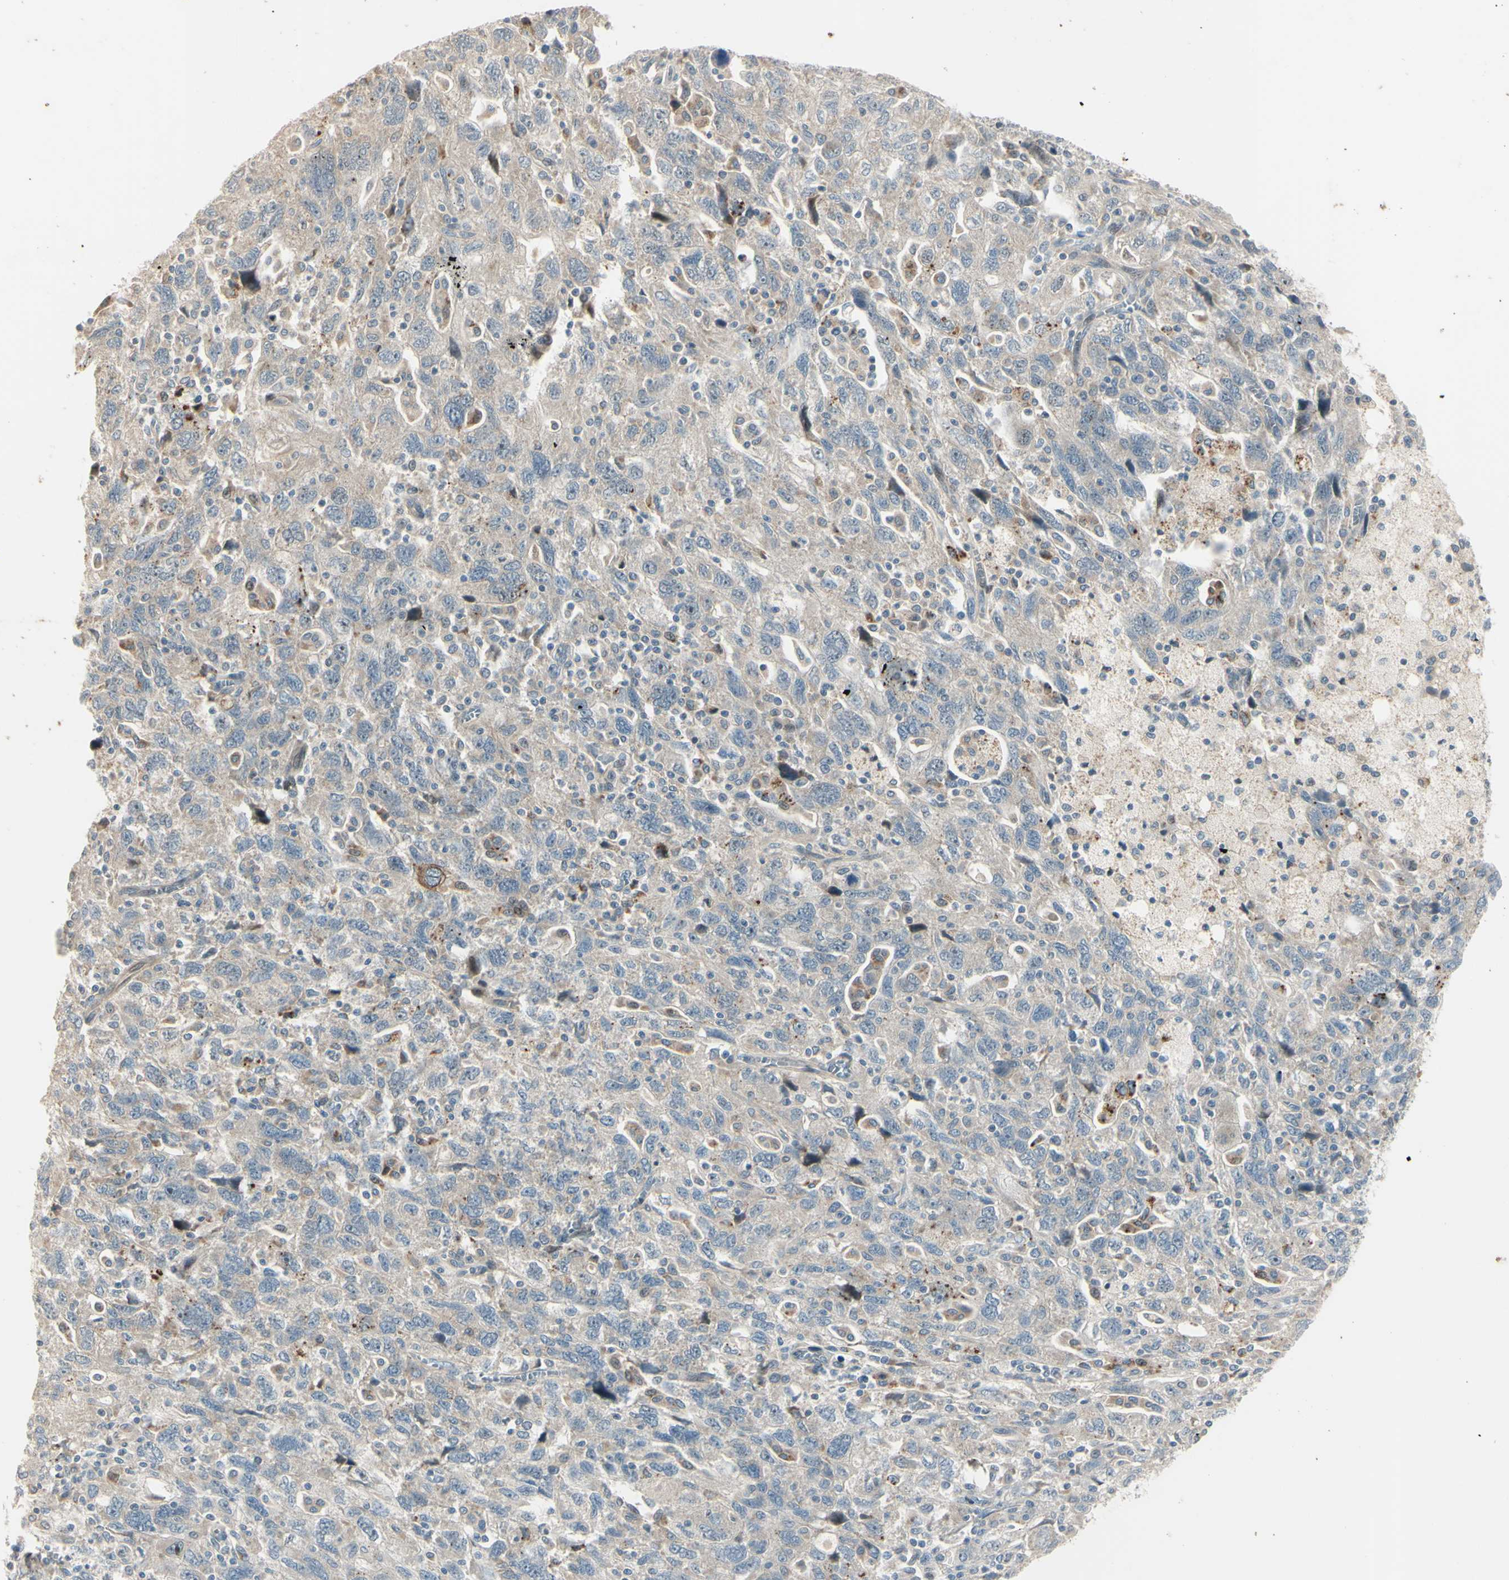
{"staining": {"intensity": "weak", "quantity": "<25%", "location": "cytoplasmic/membranous"}, "tissue": "ovarian cancer", "cell_type": "Tumor cells", "image_type": "cancer", "snomed": [{"axis": "morphology", "description": "Carcinoma, NOS"}, {"axis": "morphology", "description": "Cystadenocarcinoma, serous, NOS"}, {"axis": "topography", "description": "Ovary"}], "caption": "Tumor cells show no significant staining in carcinoma (ovarian).", "gene": "NDFIP1", "patient": {"sex": "female", "age": 69}}